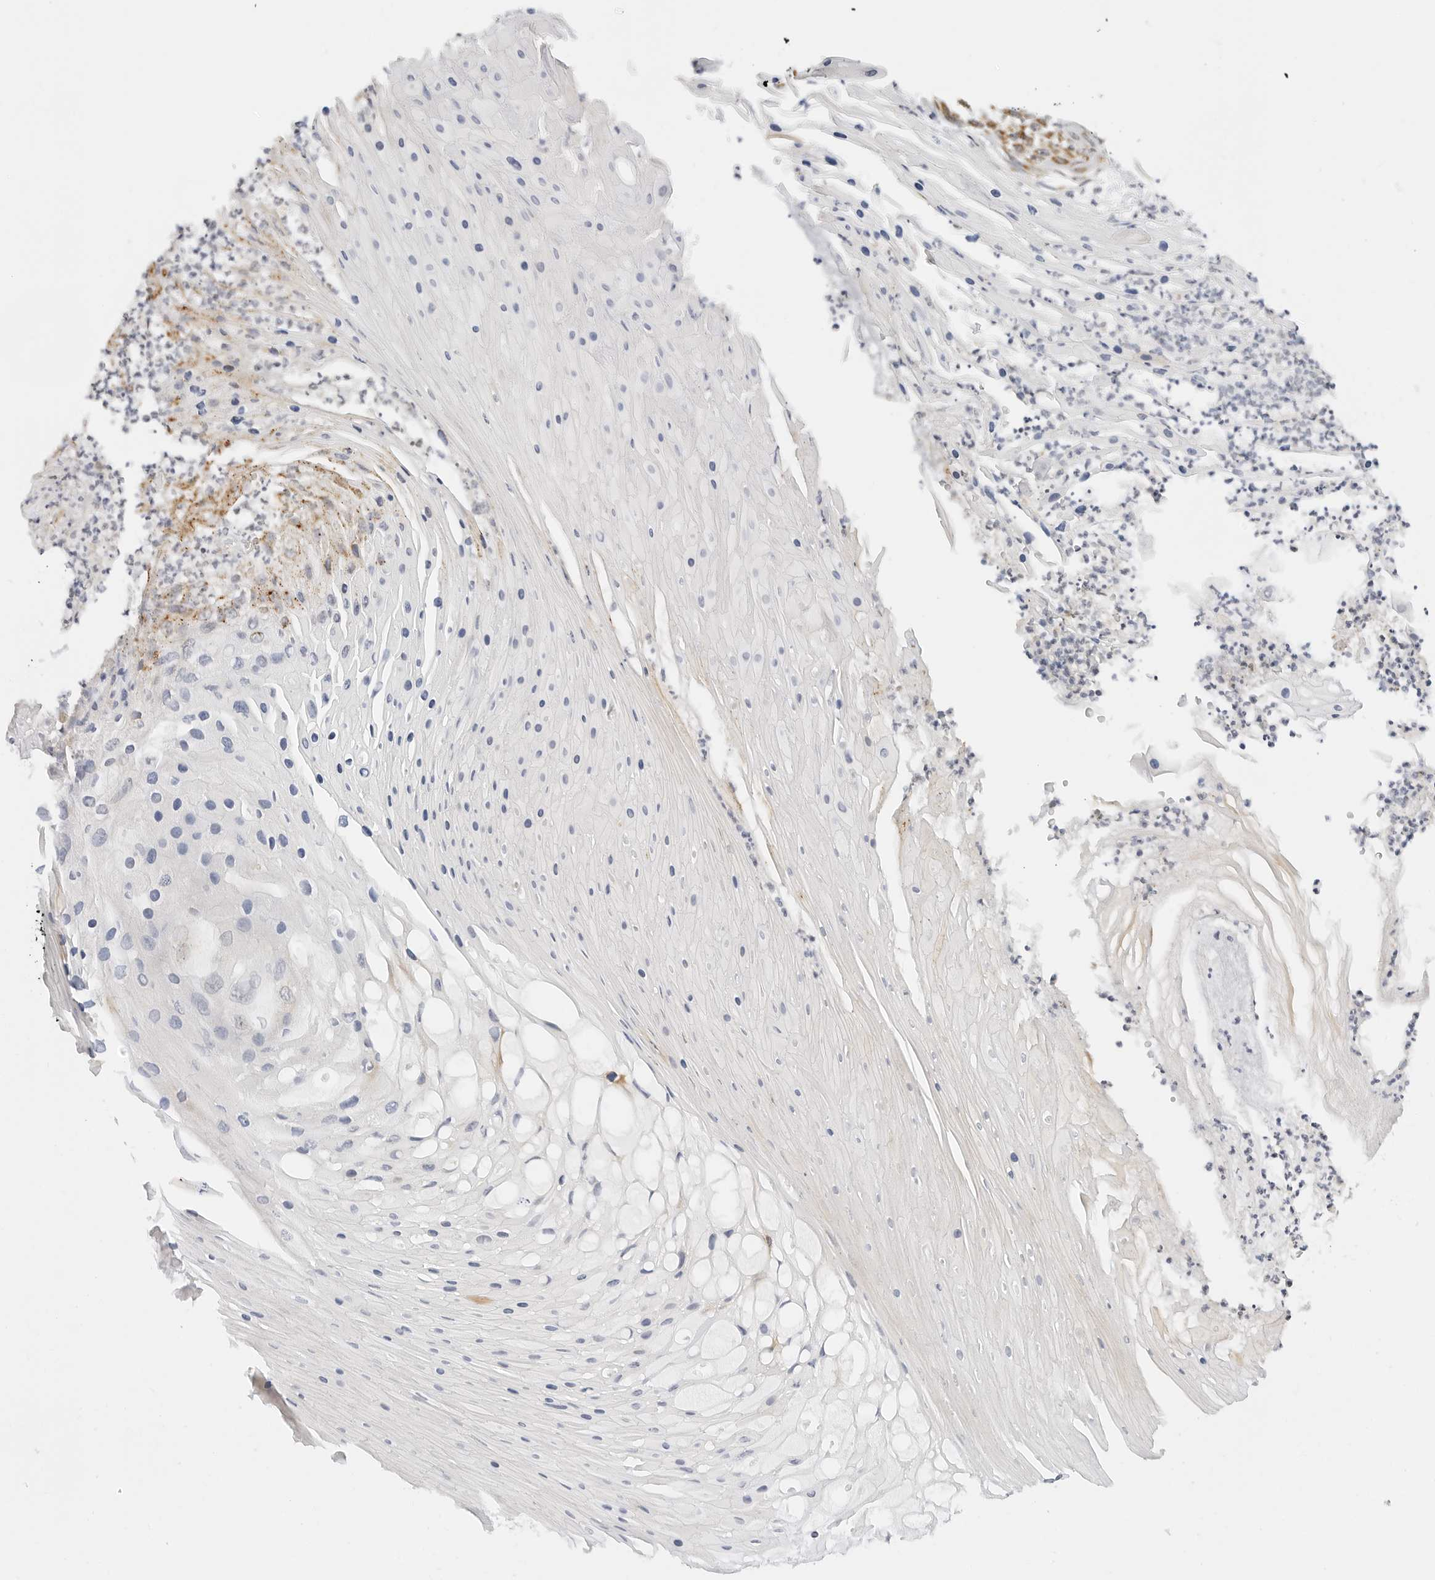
{"staining": {"intensity": "moderate", "quantity": "25%-75%", "location": "cytoplasmic/membranous"}, "tissue": "skin cancer", "cell_type": "Tumor cells", "image_type": "cancer", "snomed": [{"axis": "morphology", "description": "Squamous cell carcinoma, NOS"}, {"axis": "topography", "description": "Skin"}], "caption": "The histopathology image reveals staining of squamous cell carcinoma (skin), revealing moderate cytoplasmic/membranous protein staining (brown color) within tumor cells.", "gene": "GORAB", "patient": {"sex": "female", "age": 88}}